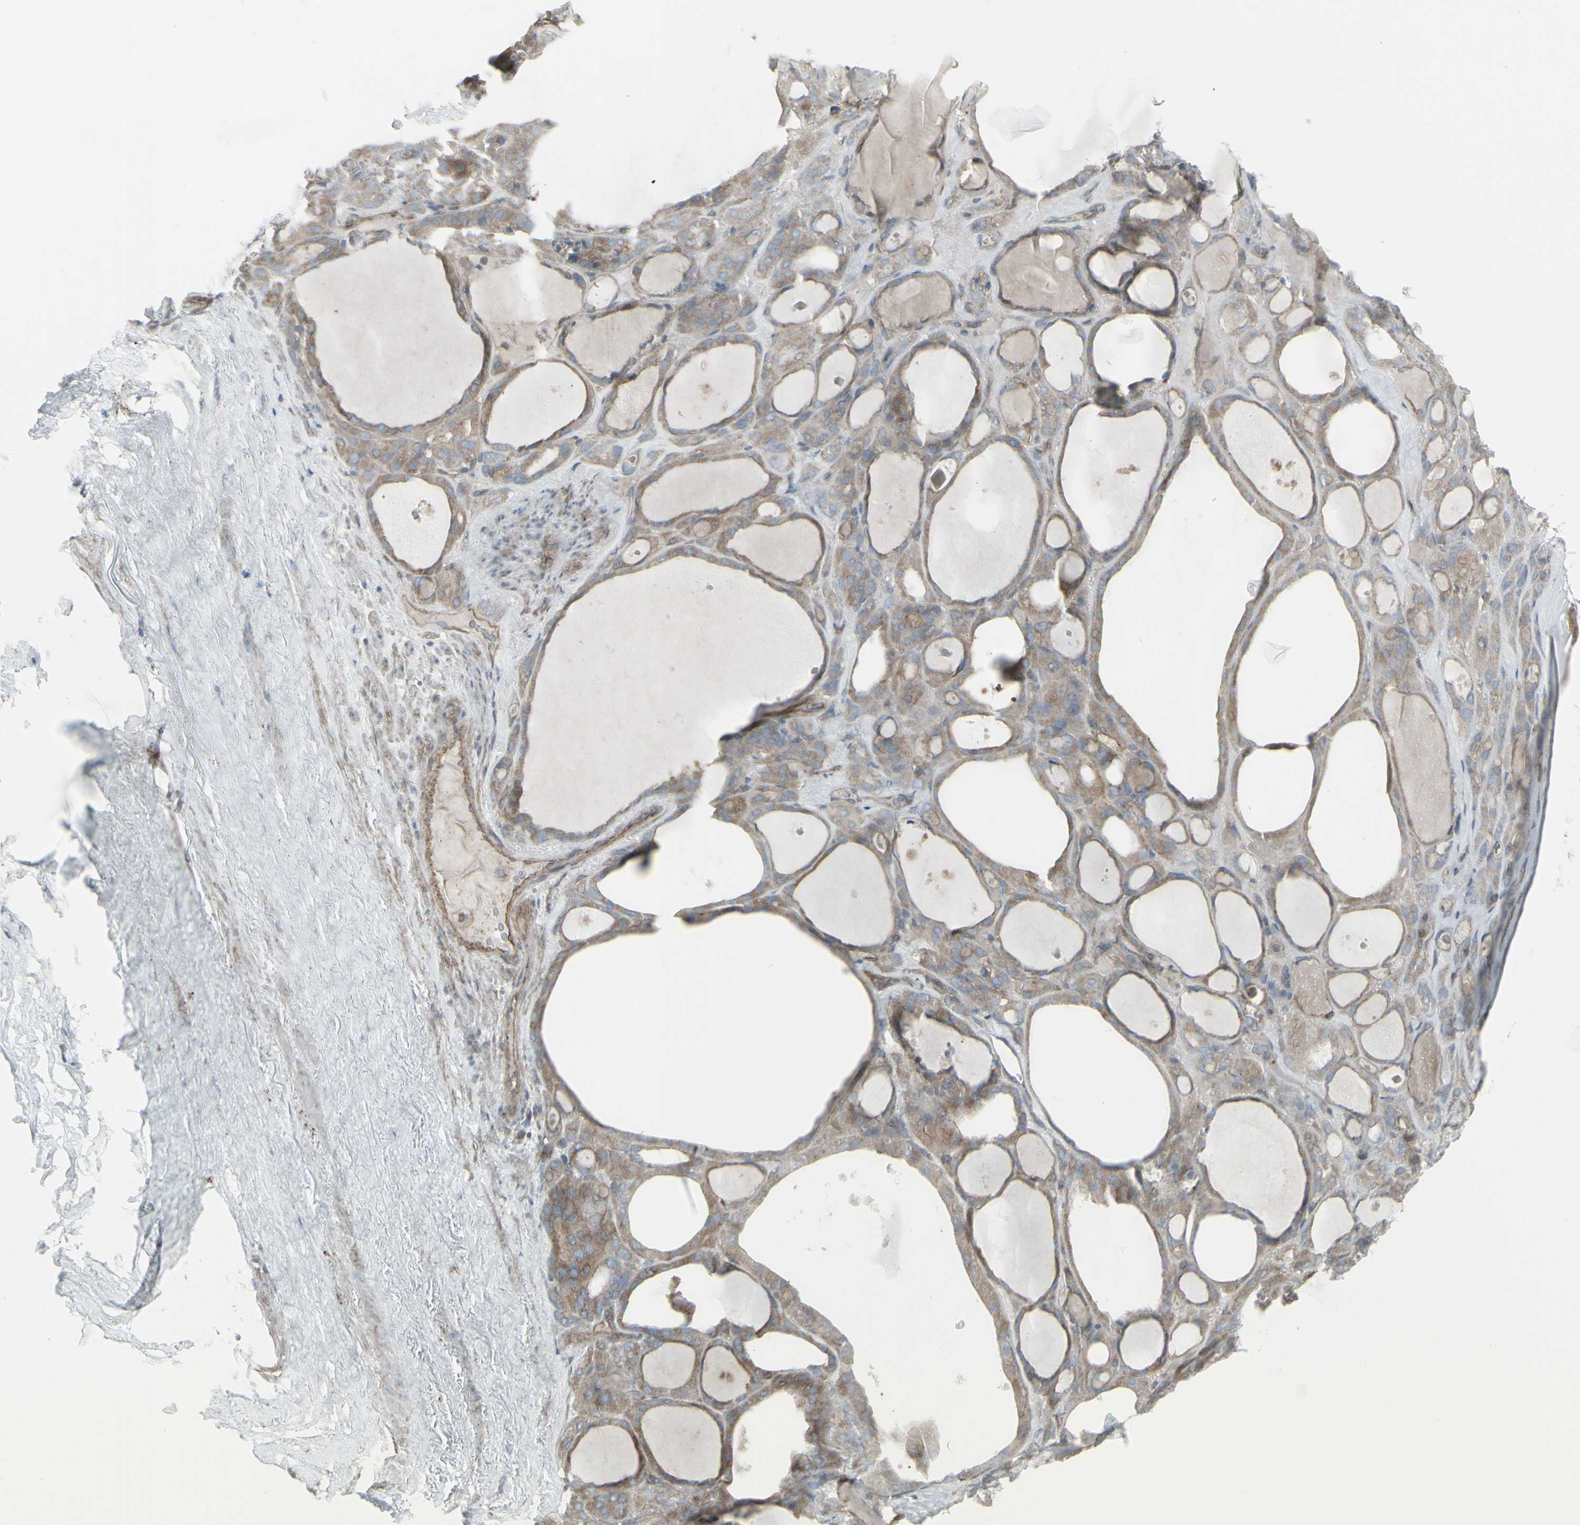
{"staining": {"intensity": "moderate", "quantity": ">75%", "location": "cytoplasmic/membranous"}, "tissue": "thyroid gland", "cell_type": "Glandular cells", "image_type": "normal", "snomed": [{"axis": "morphology", "description": "Normal tissue, NOS"}, {"axis": "morphology", "description": "Carcinoma, NOS"}, {"axis": "topography", "description": "Thyroid gland"}], "caption": "This micrograph shows IHC staining of unremarkable thyroid gland, with medium moderate cytoplasmic/membranous expression in approximately >75% of glandular cells.", "gene": "GALNT6", "patient": {"sex": "female", "age": 86}}